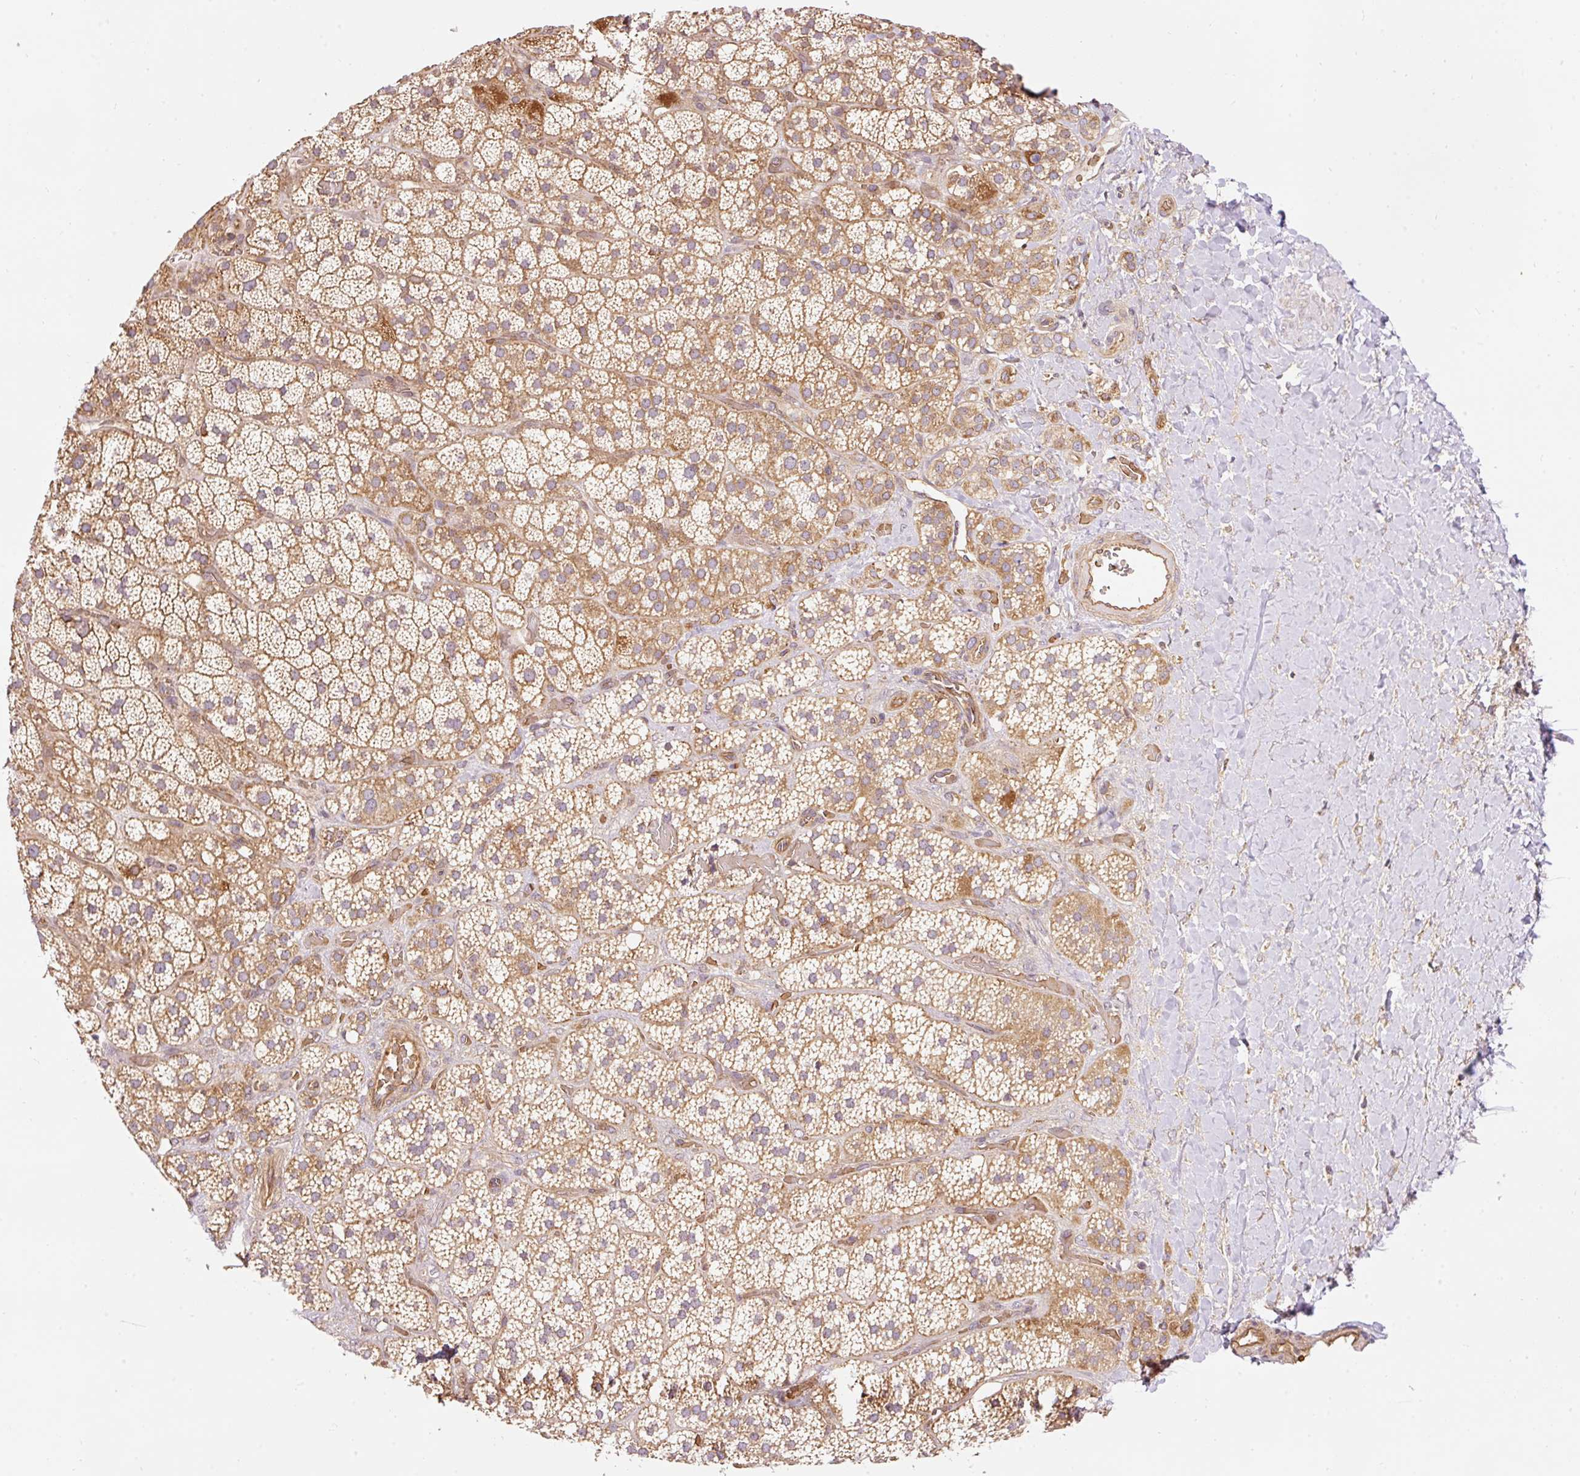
{"staining": {"intensity": "moderate", "quantity": ">75%", "location": "cytoplasmic/membranous"}, "tissue": "adrenal gland", "cell_type": "Glandular cells", "image_type": "normal", "snomed": [{"axis": "morphology", "description": "Normal tissue, NOS"}, {"axis": "topography", "description": "Adrenal gland"}], "caption": "Adrenal gland stained with IHC reveals moderate cytoplasmic/membranous positivity in approximately >75% of glandular cells. The staining is performed using DAB brown chromogen to label protein expression. The nuclei are counter-stained blue using hematoxylin.", "gene": "ADCY4", "patient": {"sex": "male", "age": 57}}